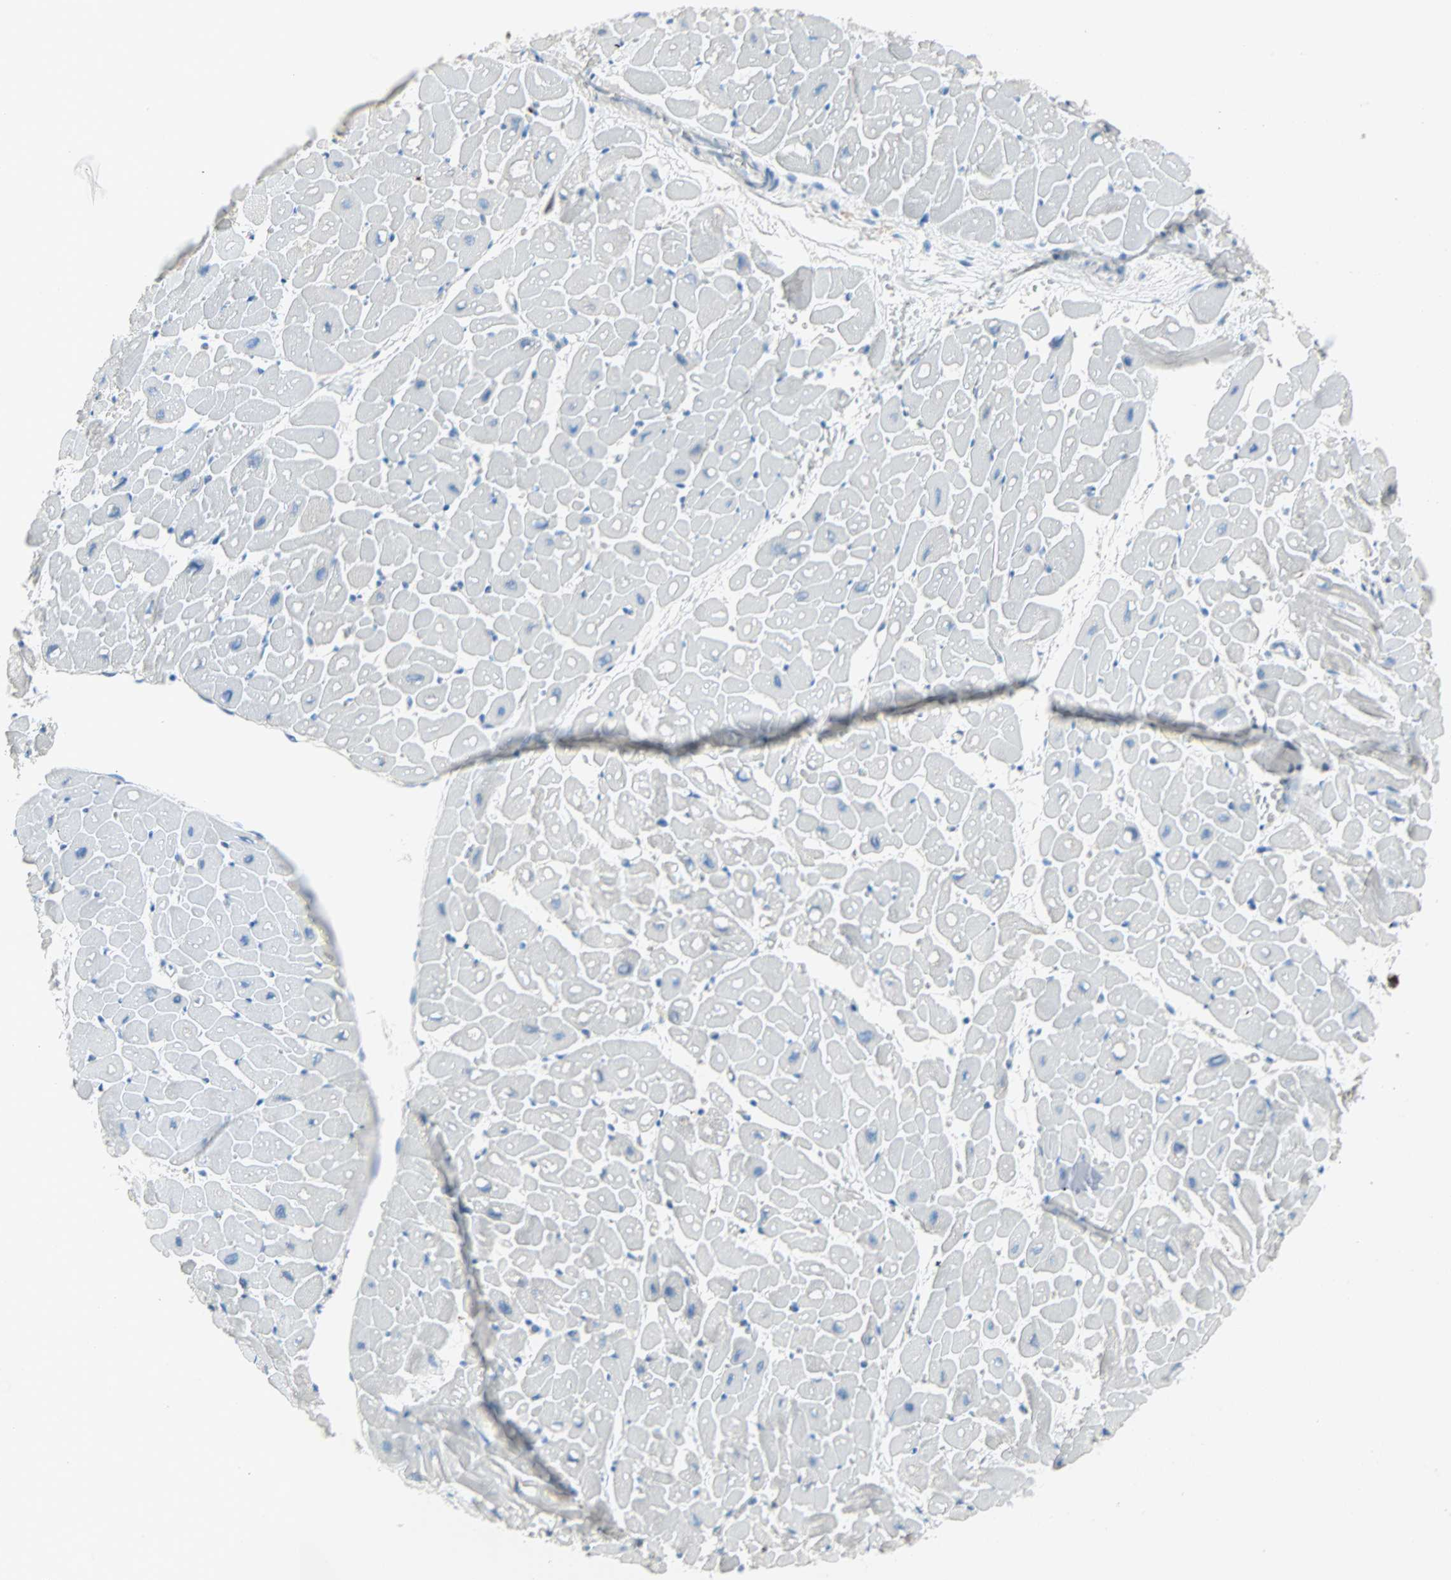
{"staining": {"intensity": "negative", "quantity": "none", "location": "none"}, "tissue": "heart muscle", "cell_type": "Cardiomyocytes", "image_type": "normal", "snomed": [{"axis": "morphology", "description": "Normal tissue, NOS"}, {"axis": "topography", "description": "Heart"}], "caption": "Immunohistochemical staining of unremarkable heart muscle exhibits no significant positivity in cardiomyocytes.", "gene": "CLEC4A", "patient": {"sex": "male", "age": 45}}